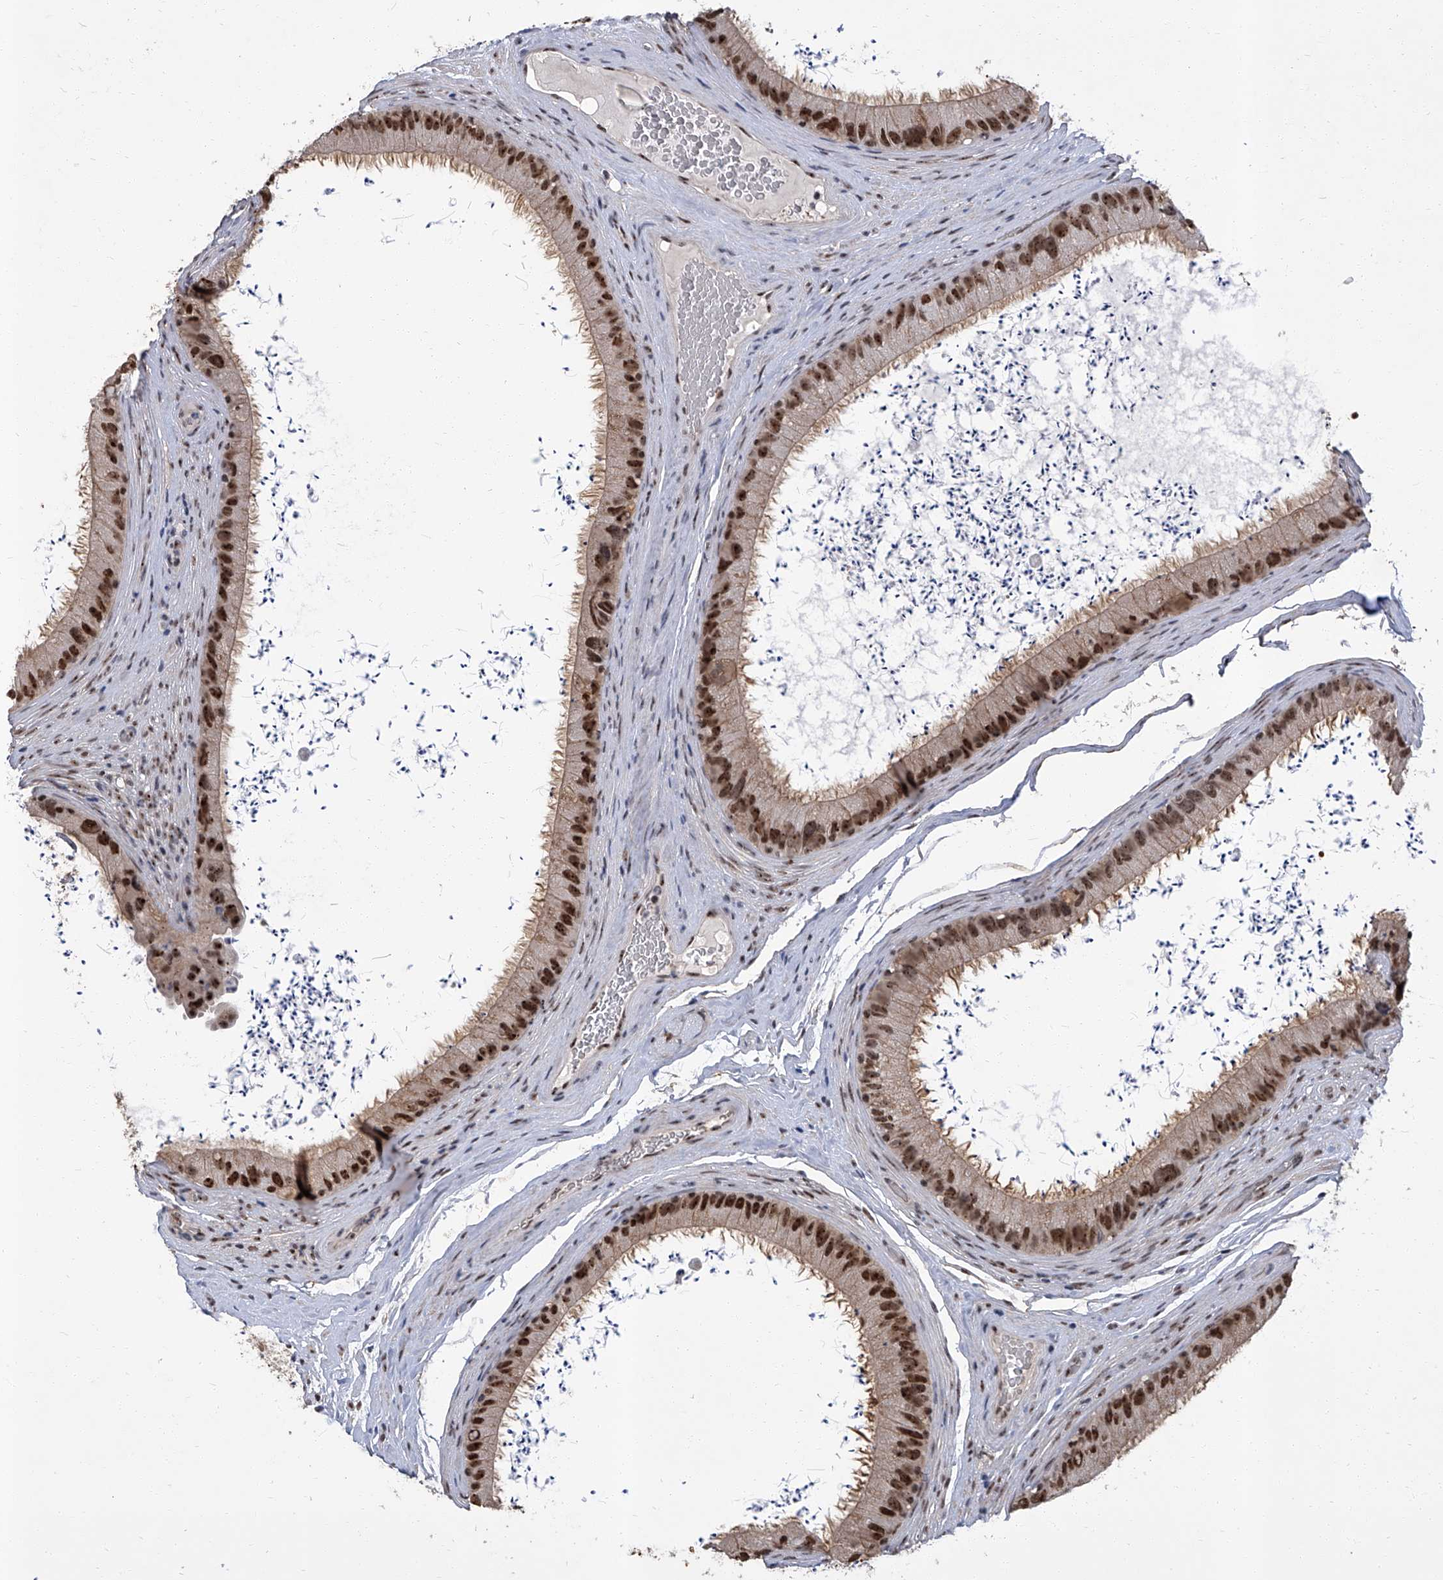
{"staining": {"intensity": "moderate", "quantity": ">75%", "location": "cytoplasmic/membranous,nuclear"}, "tissue": "epididymis", "cell_type": "Glandular cells", "image_type": "normal", "snomed": [{"axis": "morphology", "description": "Normal tissue, NOS"}, {"axis": "topography", "description": "Epididymis, spermatic cord, NOS"}], "caption": "A photomicrograph of epididymis stained for a protein demonstrates moderate cytoplasmic/membranous,nuclear brown staining in glandular cells. The protein is stained brown, and the nuclei are stained in blue (DAB IHC with brightfield microscopy, high magnification).", "gene": "CMTR1", "patient": {"sex": "male", "age": 50}}